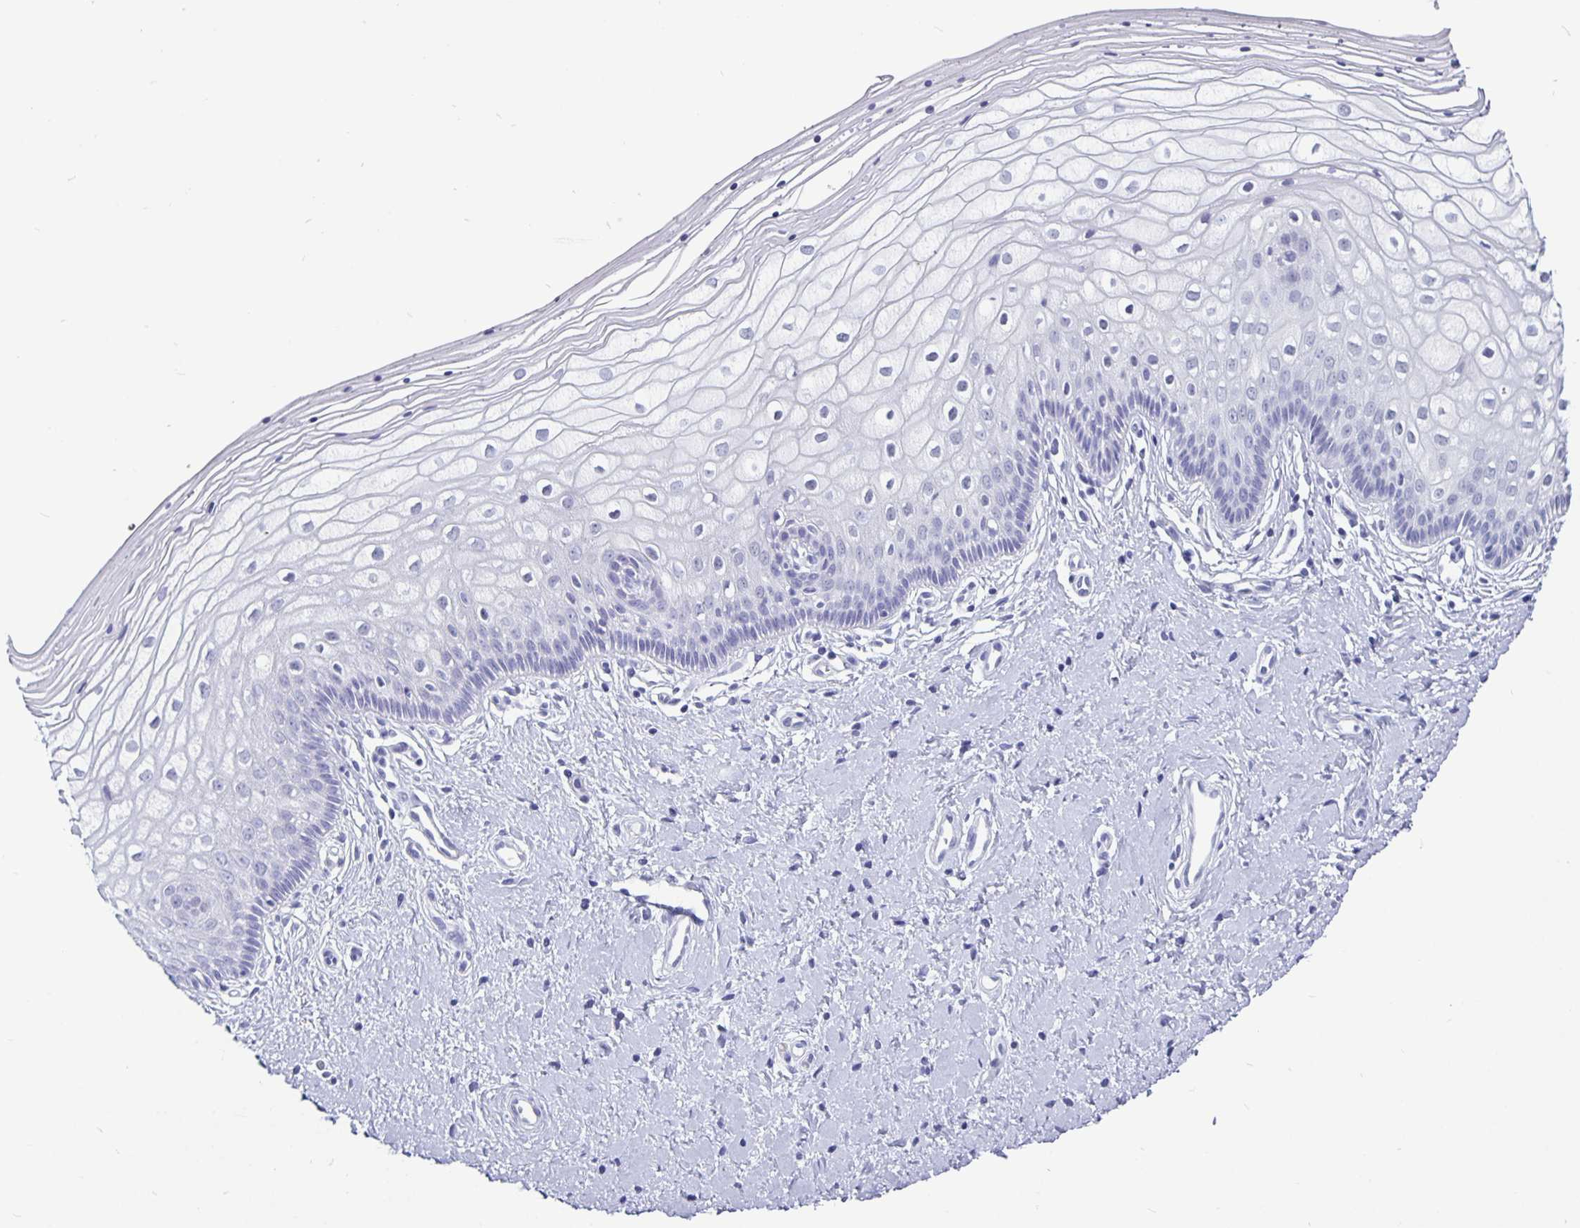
{"staining": {"intensity": "negative", "quantity": "none", "location": "none"}, "tissue": "vagina", "cell_type": "Squamous epithelial cells", "image_type": "normal", "snomed": [{"axis": "morphology", "description": "Normal tissue, NOS"}, {"axis": "topography", "description": "Vagina"}], "caption": "Human vagina stained for a protein using immunohistochemistry (IHC) reveals no staining in squamous epithelial cells.", "gene": "ODF3B", "patient": {"sex": "female", "age": 39}}